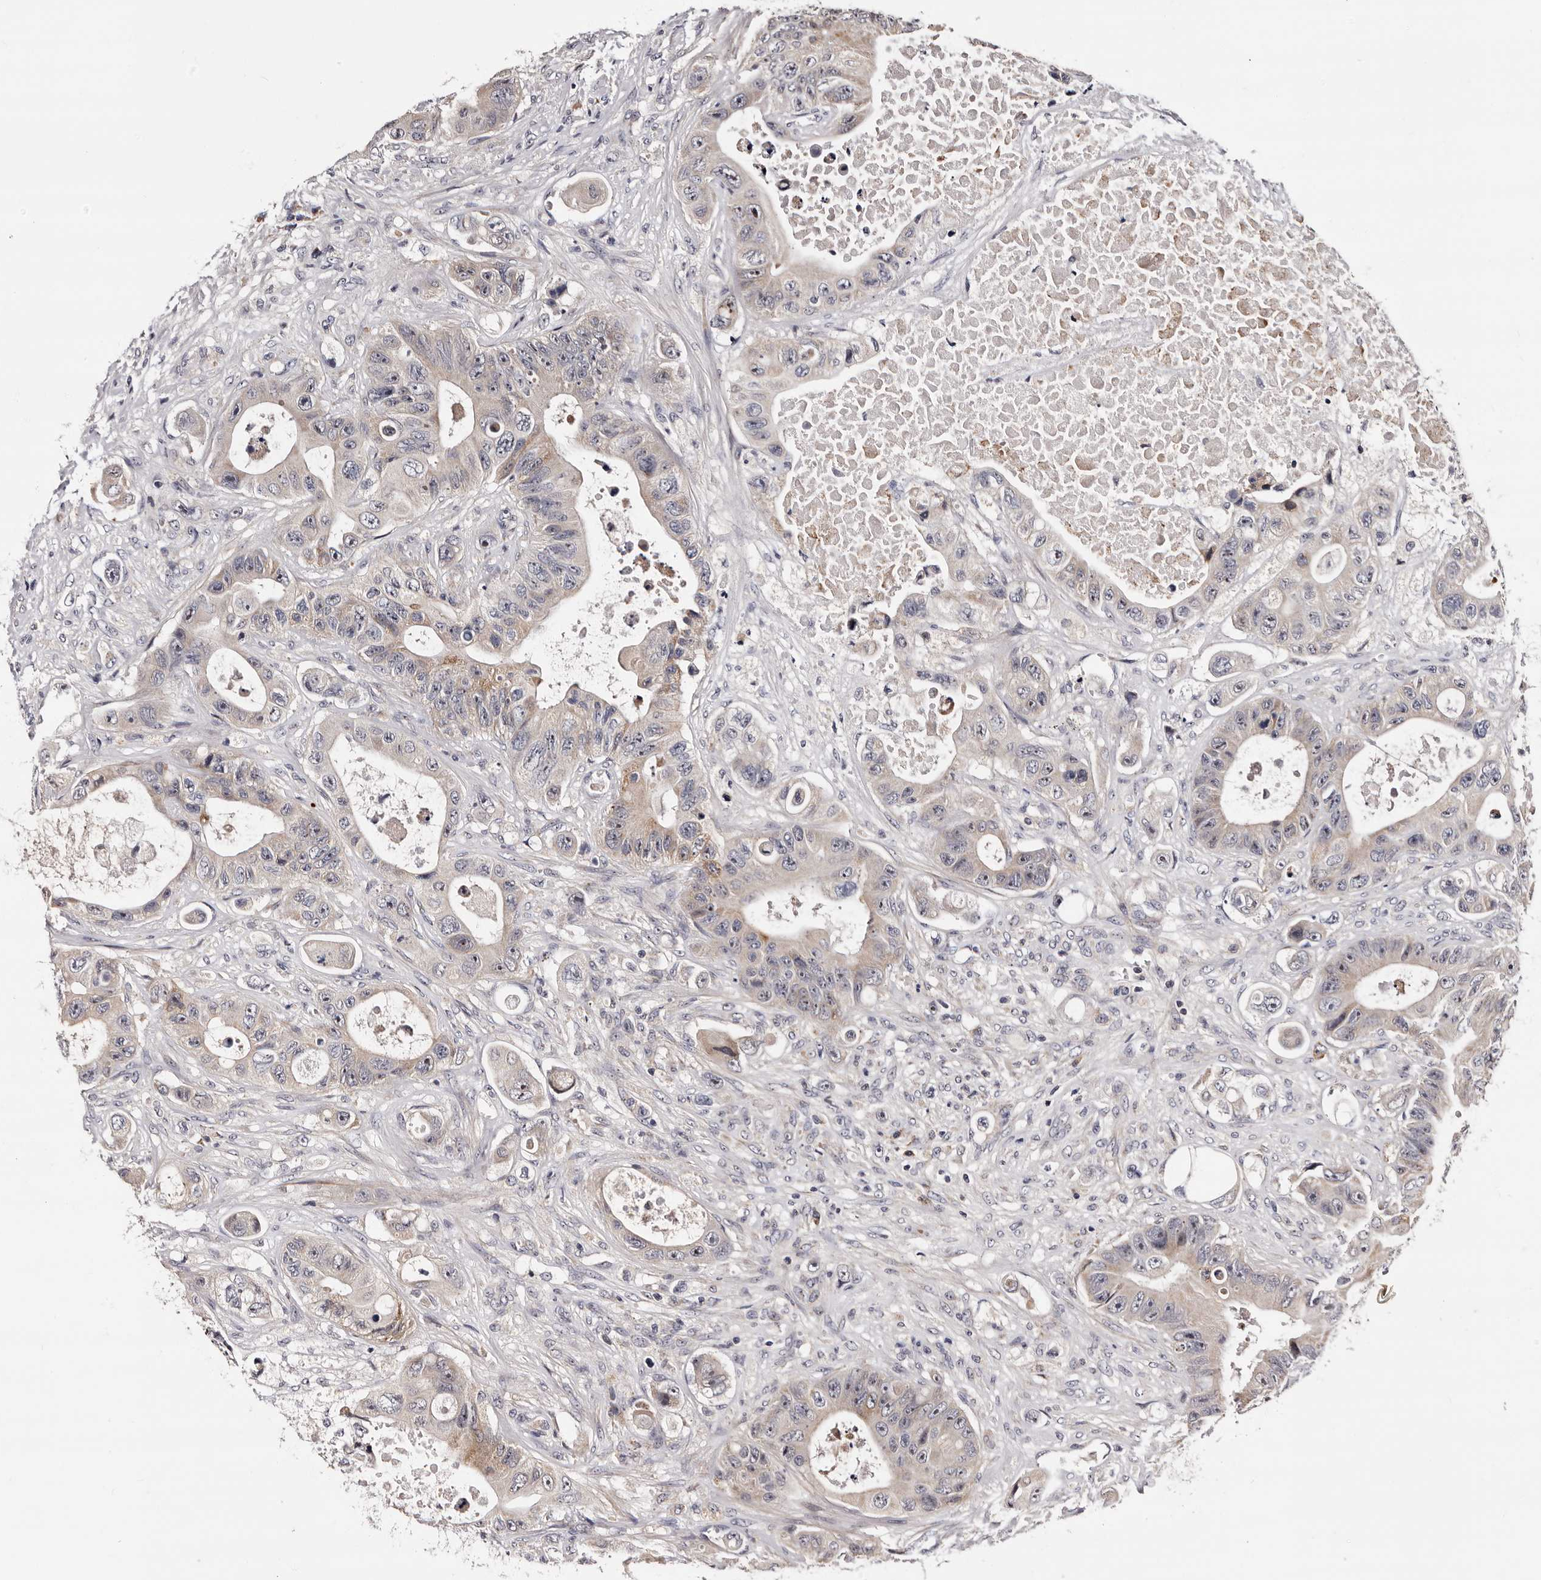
{"staining": {"intensity": "moderate", "quantity": "25%-75%", "location": "cytoplasmic/membranous"}, "tissue": "colorectal cancer", "cell_type": "Tumor cells", "image_type": "cancer", "snomed": [{"axis": "morphology", "description": "Adenocarcinoma, NOS"}, {"axis": "topography", "description": "Colon"}], "caption": "Tumor cells show moderate cytoplasmic/membranous staining in about 25%-75% of cells in colorectal cancer. The staining was performed using DAB (3,3'-diaminobenzidine), with brown indicating positive protein expression. Nuclei are stained blue with hematoxylin.", "gene": "TAF4B", "patient": {"sex": "female", "age": 46}}